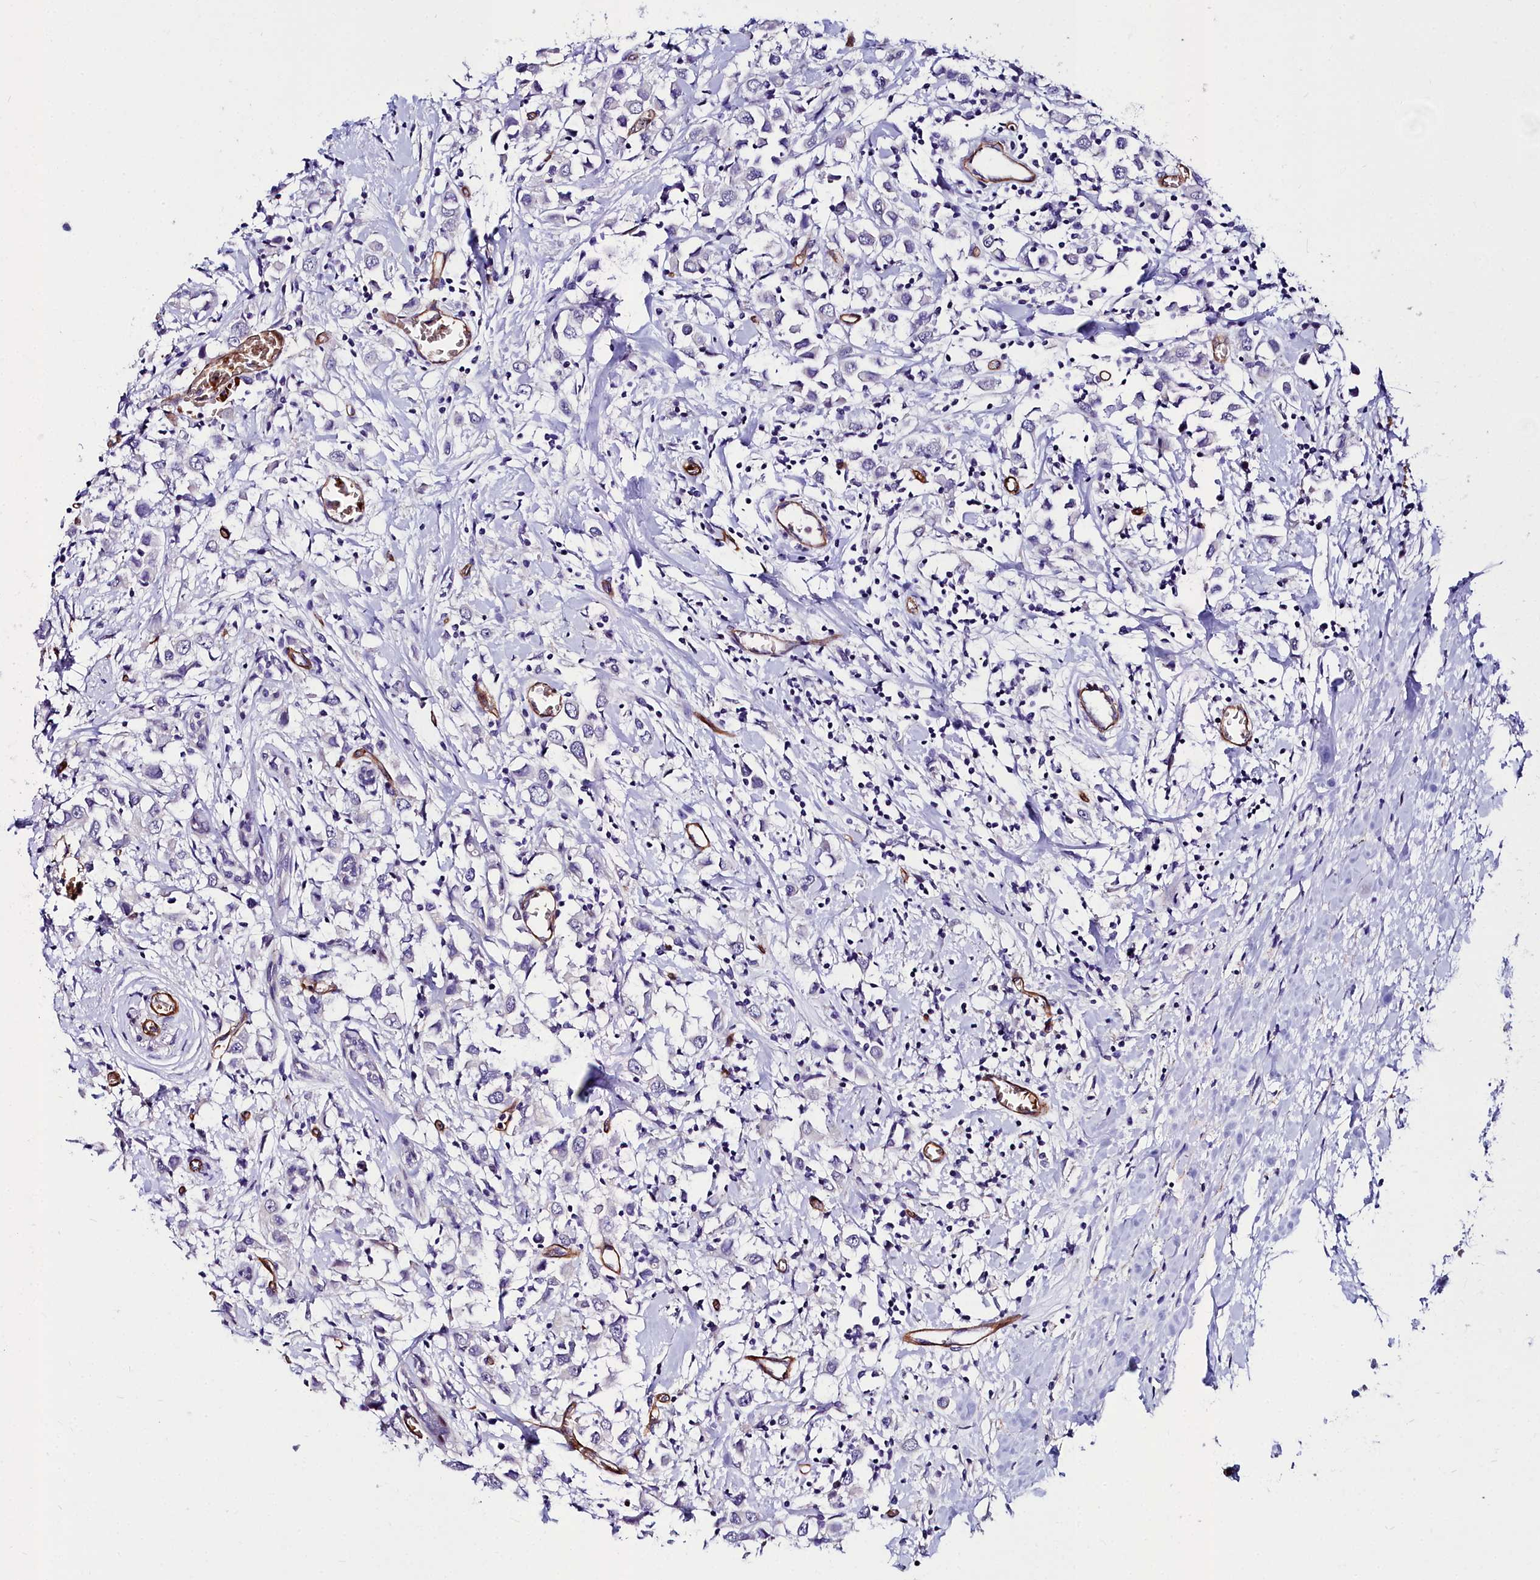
{"staining": {"intensity": "negative", "quantity": "none", "location": "none"}, "tissue": "breast cancer", "cell_type": "Tumor cells", "image_type": "cancer", "snomed": [{"axis": "morphology", "description": "Duct carcinoma"}, {"axis": "topography", "description": "Breast"}], "caption": "Immunohistochemical staining of infiltrating ductal carcinoma (breast) shows no significant expression in tumor cells. (Brightfield microscopy of DAB immunohistochemistry at high magnification).", "gene": "CYP4F11", "patient": {"sex": "female", "age": 61}}